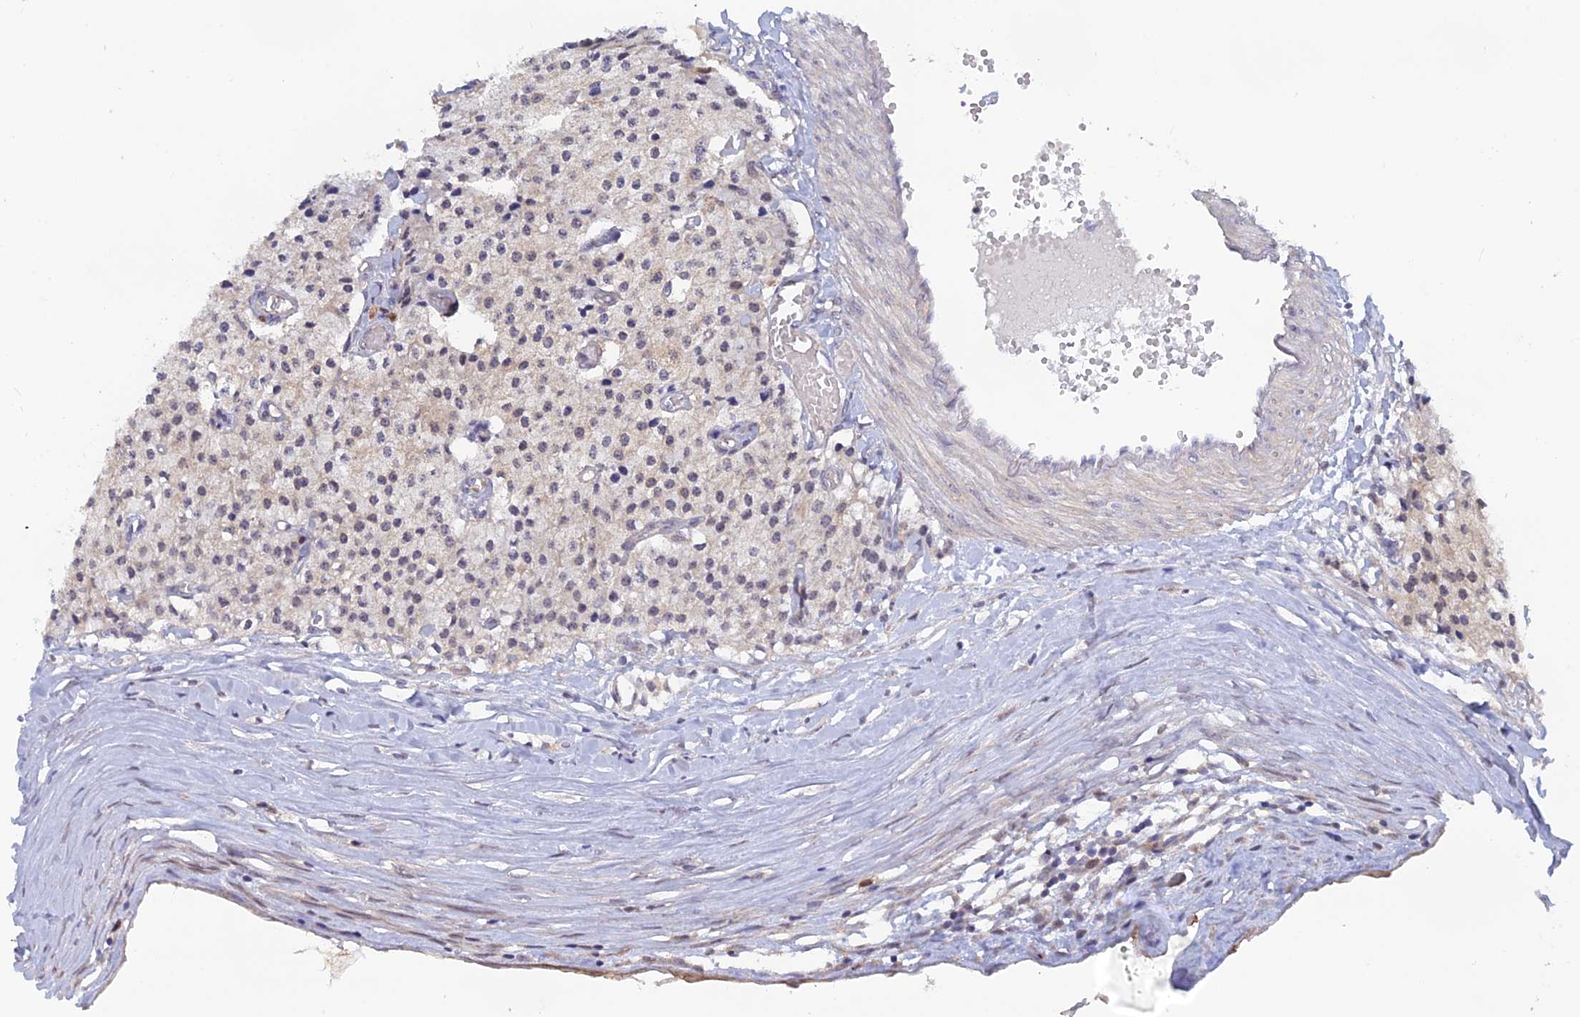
{"staining": {"intensity": "weak", "quantity": "25%-75%", "location": "cytoplasmic/membranous"}, "tissue": "carcinoid", "cell_type": "Tumor cells", "image_type": "cancer", "snomed": [{"axis": "morphology", "description": "Carcinoid, malignant, NOS"}, {"axis": "topography", "description": "Colon"}], "caption": "Immunohistochemistry (IHC) of carcinoid displays low levels of weak cytoplasmic/membranous positivity in approximately 25%-75% of tumor cells. (DAB IHC with brightfield microscopy, high magnification).", "gene": "SRA1", "patient": {"sex": "female", "age": 52}}